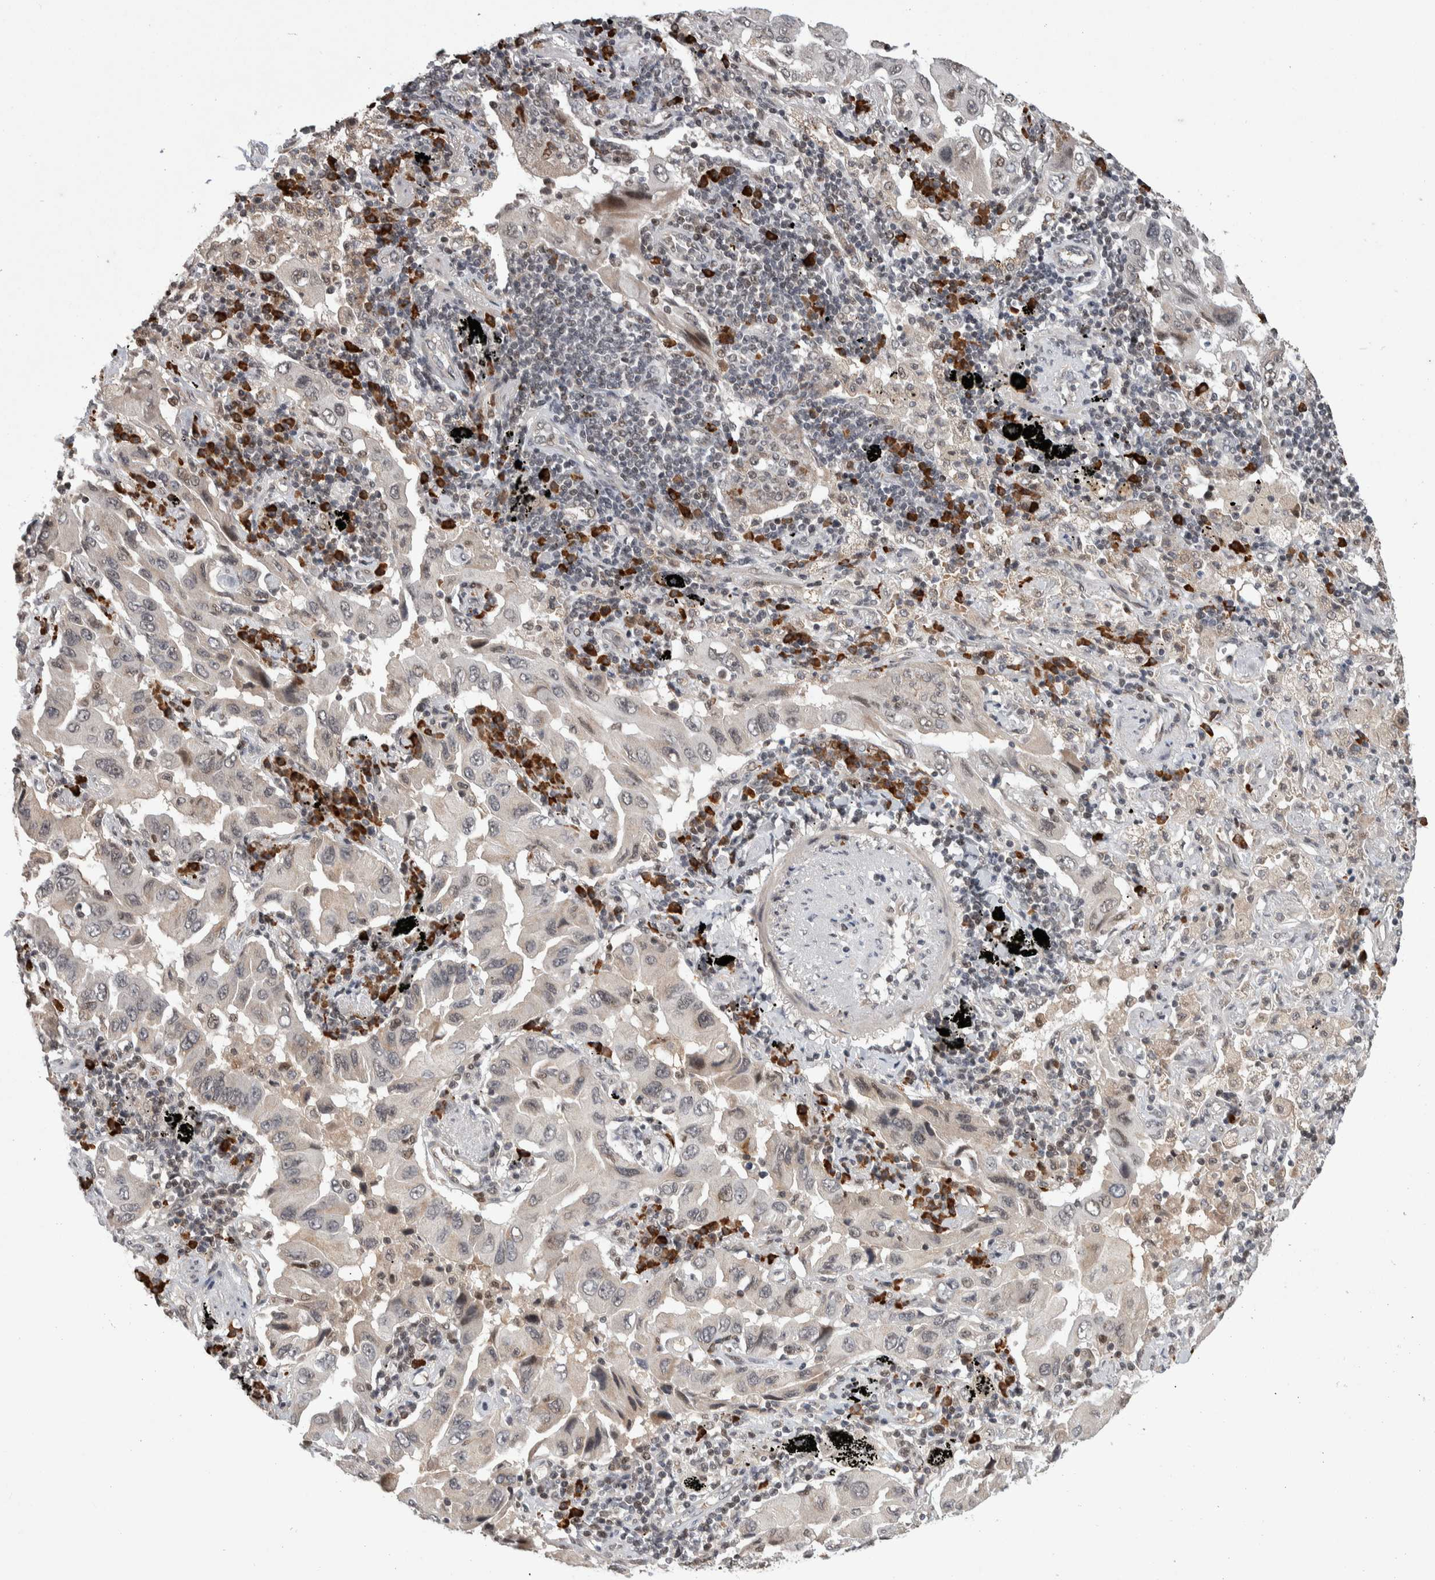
{"staining": {"intensity": "weak", "quantity": "<25%", "location": "nuclear"}, "tissue": "lung cancer", "cell_type": "Tumor cells", "image_type": "cancer", "snomed": [{"axis": "morphology", "description": "Adenocarcinoma, NOS"}, {"axis": "topography", "description": "Lung"}], "caption": "Immunohistochemical staining of lung cancer (adenocarcinoma) exhibits no significant staining in tumor cells.", "gene": "ZNF592", "patient": {"sex": "female", "age": 65}}